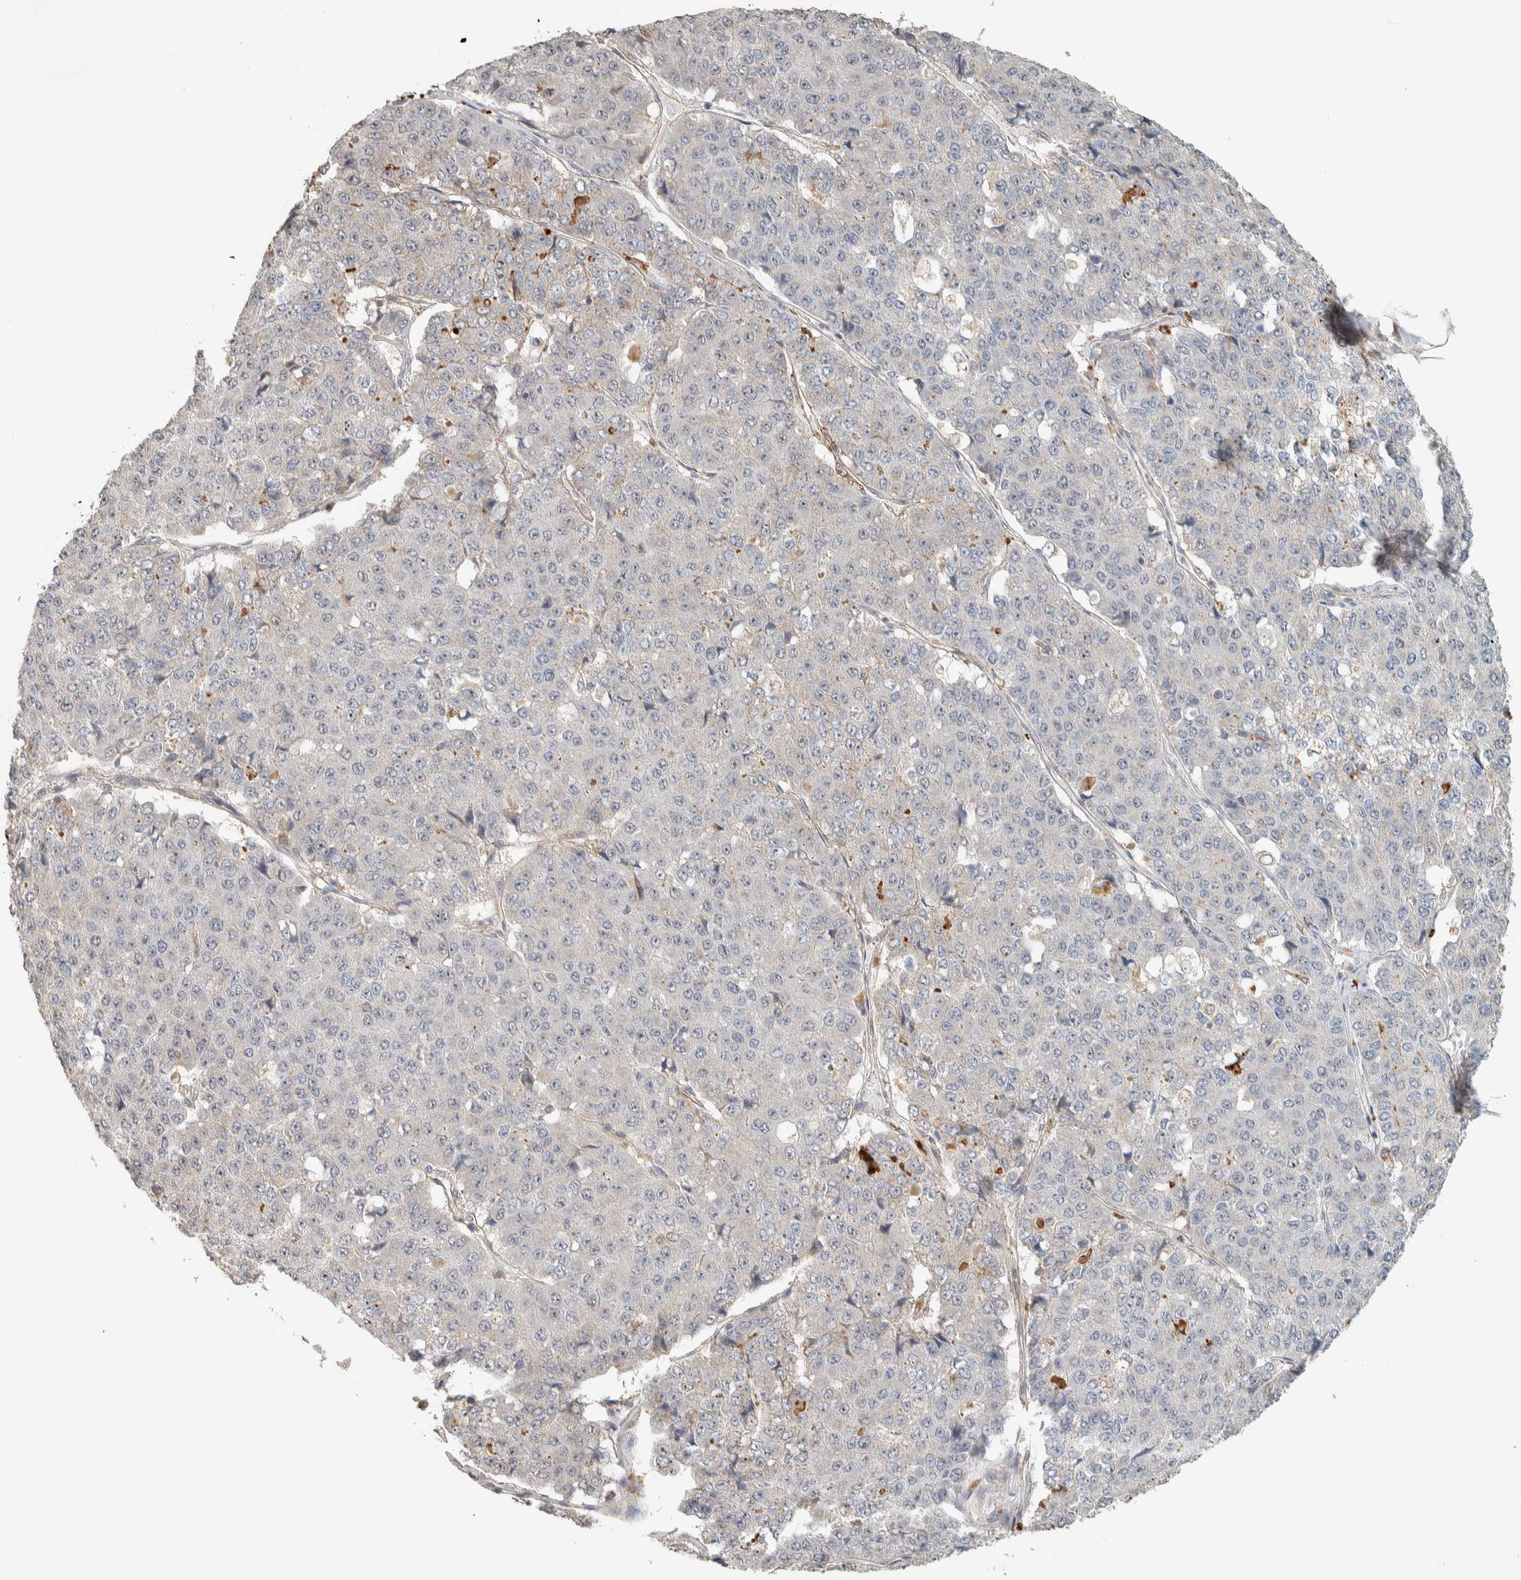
{"staining": {"intensity": "negative", "quantity": "none", "location": "none"}, "tissue": "pancreatic cancer", "cell_type": "Tumor cells", "image_type": "cancer", "snomed": [{"axis": "morphology", "description": "Adenocarcinoma, NOS"}, {"axis": "topography", "description": "Pancreas"}], "caption": "Adenocarcinoma (pancreatic) was stained to show a protein in brown. There is no significant expression in tumor cells.", "gene": "PDE7B", "patient": {"sex": "male", "age": 50}}